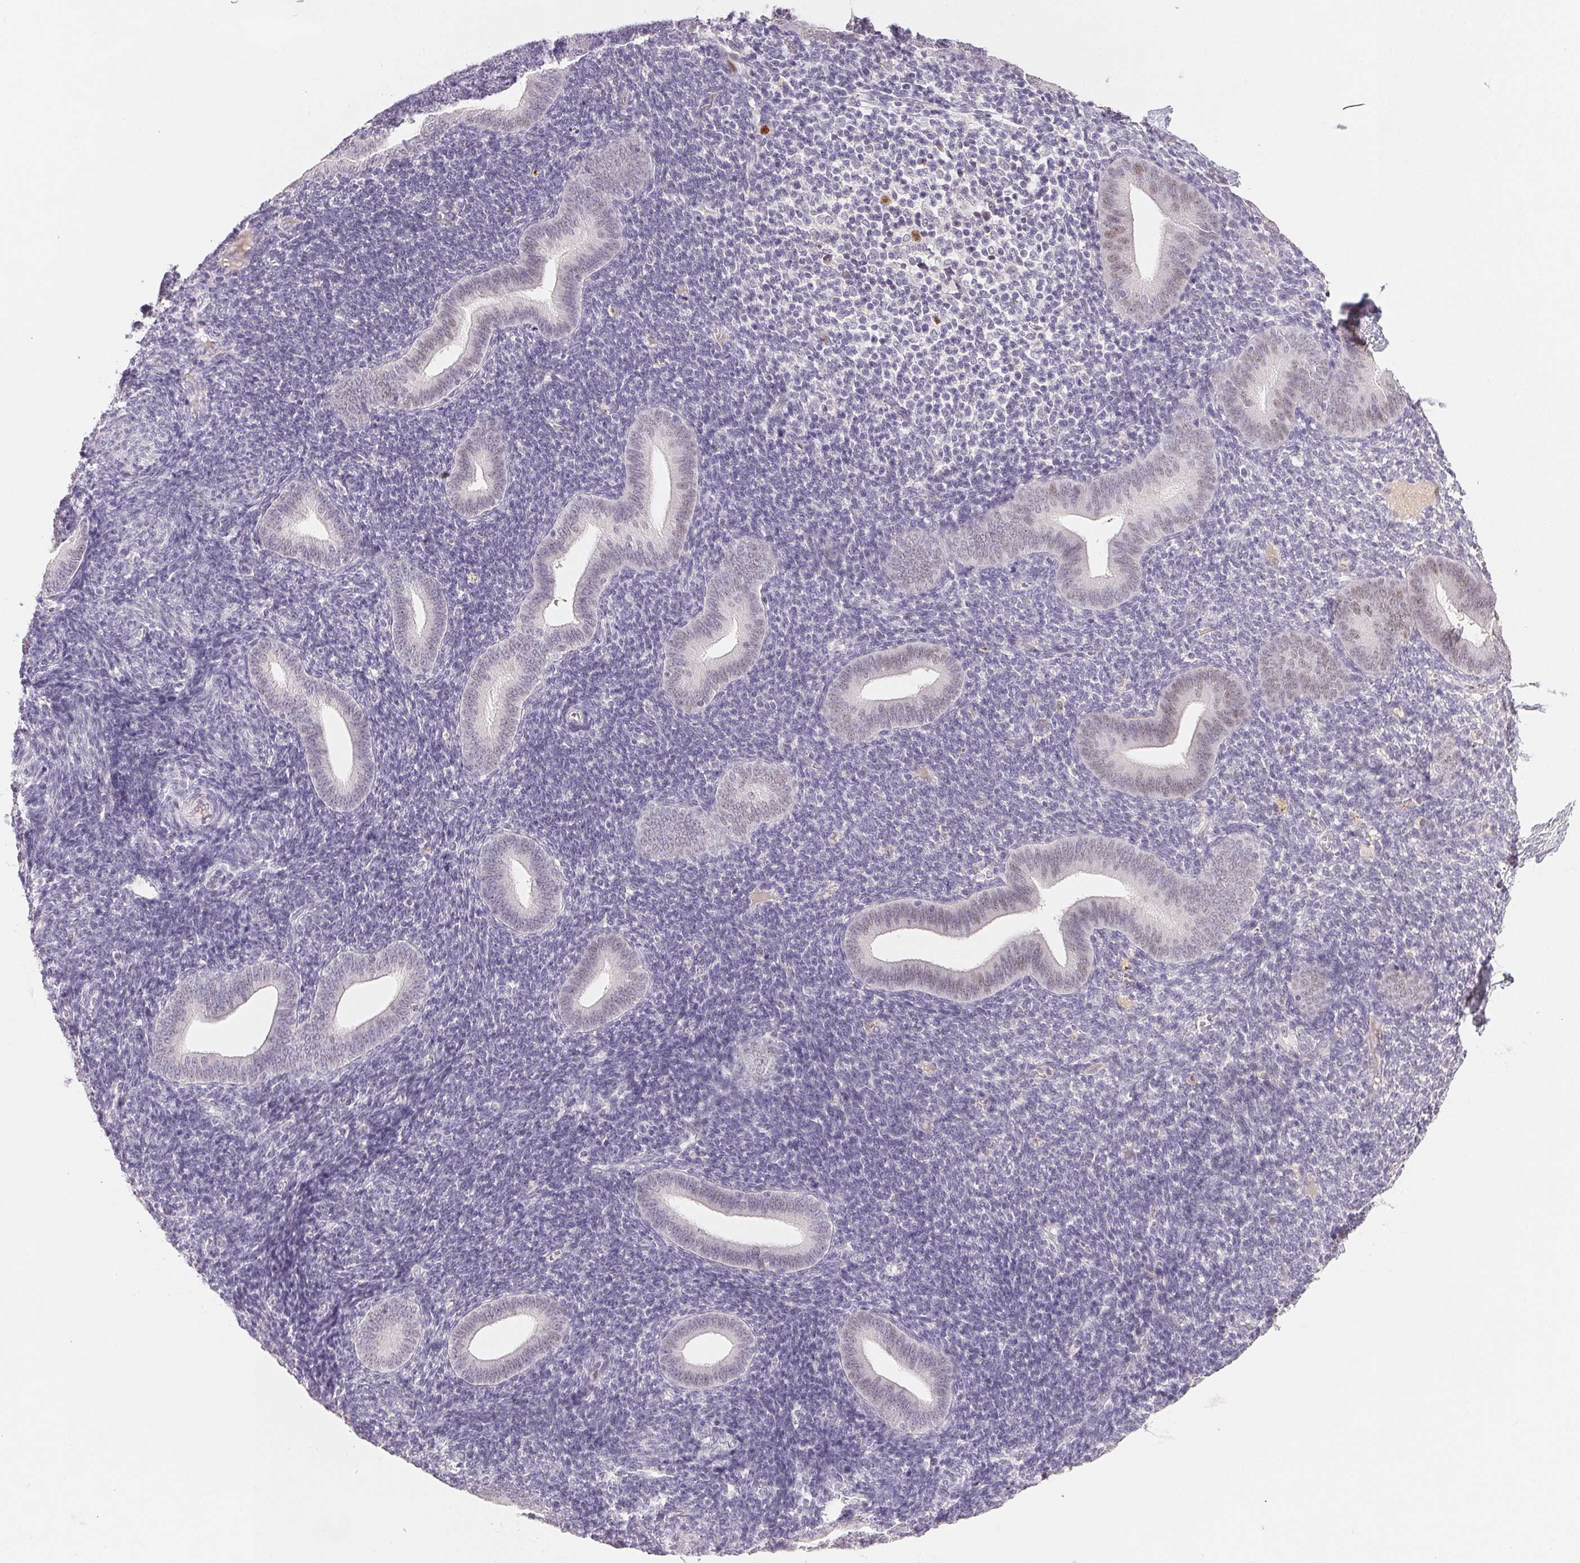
{"staining": {"intensity": "negative", "quantity": "none", "location": "none"}, "tissue": "endometrium", "cell_type": "Cells in endometrial stroma", "image_type": "normal", "snomed": [{"axis": "morphology", "description": "Normal tissue, NOS"}, {"axis": "topography", "description": "Endometrium"}], "caption": "Normal endometrium was stained to show a protein in brown. There is no significant expression in cells in endometrial stroma. (Stains: DAB (3,3'-diaminobenzidine) immunohistochemistry (IHC) with hematoxylin counter stain, Microscopy: brightfield microscopy at high magnification).", "gene": "POLR3G", "patient": {"sex": "female", "age": 25}}